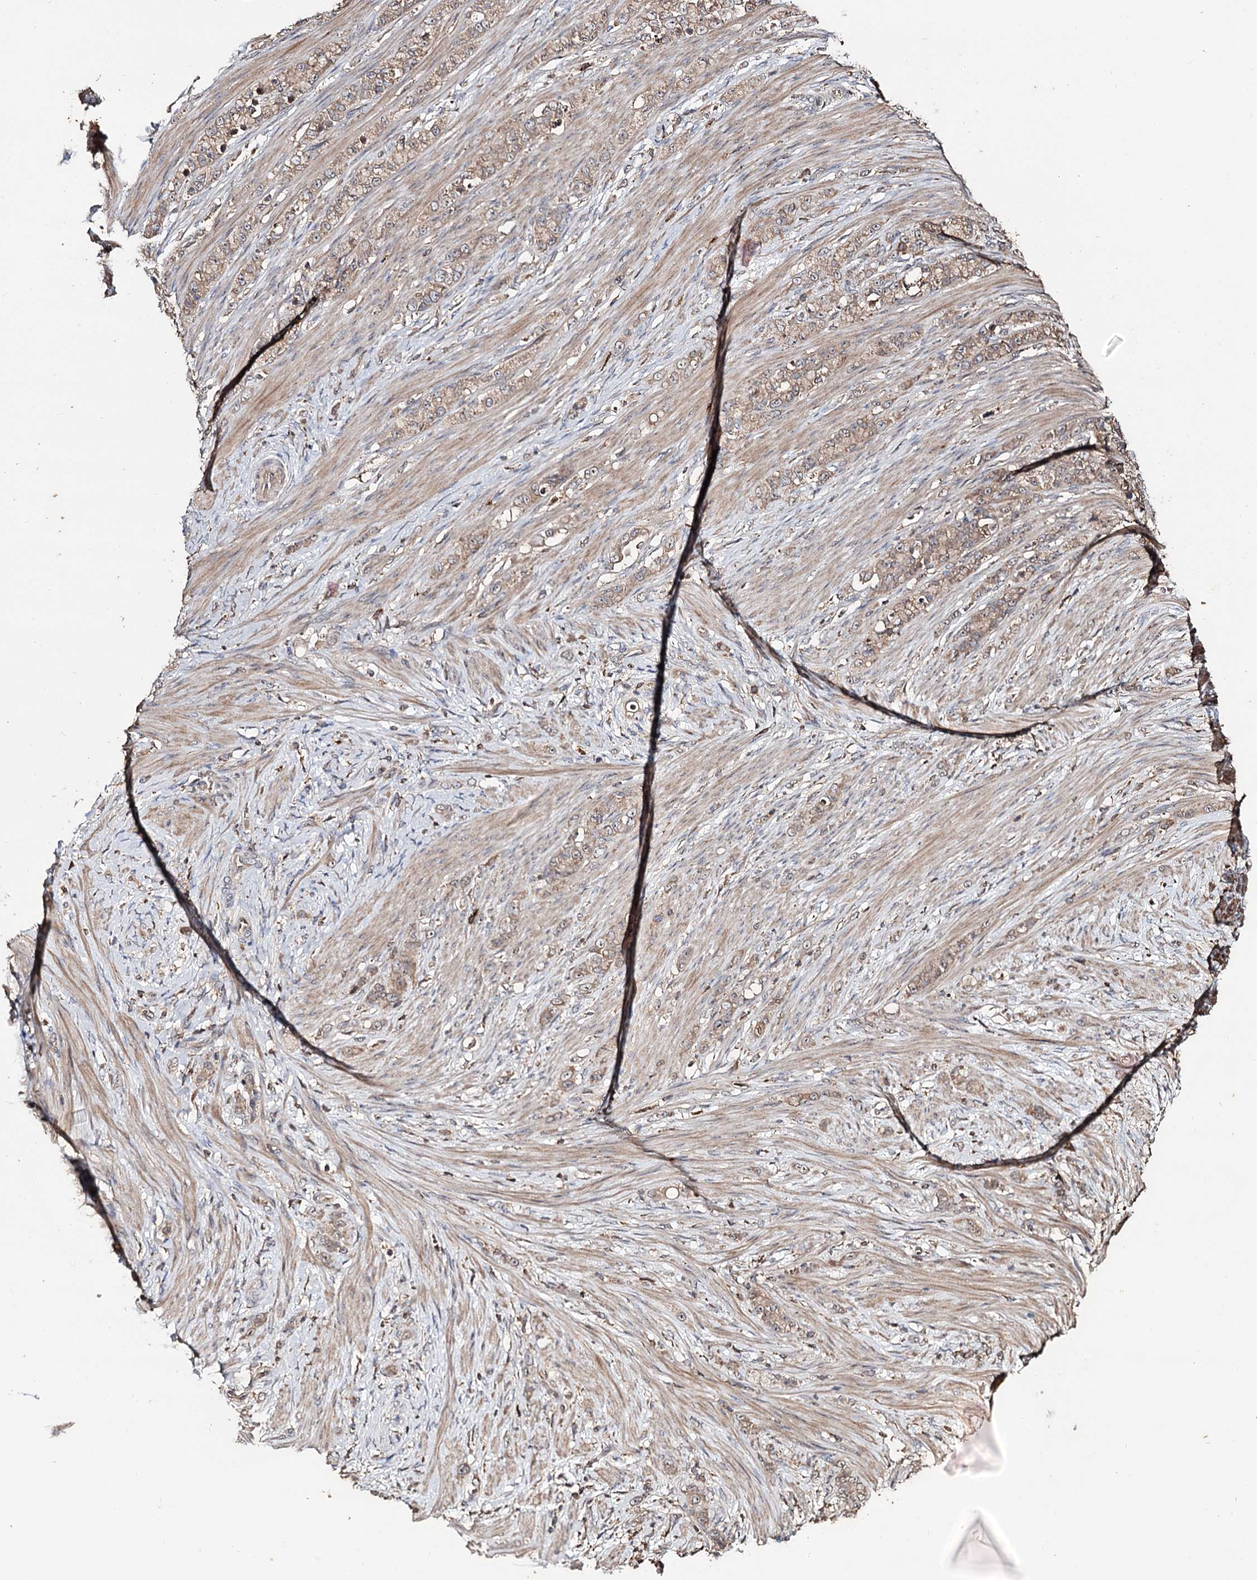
{"staining": {"intensity": "weak", "quantity": ">75%", "location": "cytoplasmic/membranous"}, "tissue": "stomach cancer", "cell_type": "Tumor cells", "image_type": "cancer", "snomed": [{"axis": "morphology", "description": "Adenocarcinoma, NOS"}, {"axis": "topography", "description": "Stomach"}], "caption": "IHC photomicrograph of neoplastic tissue: human stomach cancer (adenocarcinoma) stained using IHC displays low levels of weak protein expression localized specifically in the cytoplasmic/membranous of tumor cells, appearing as a cytoplasmic/membranous brown color.", "gene": "FAM53B", "patient": {"sex": "female", "age": 79}}